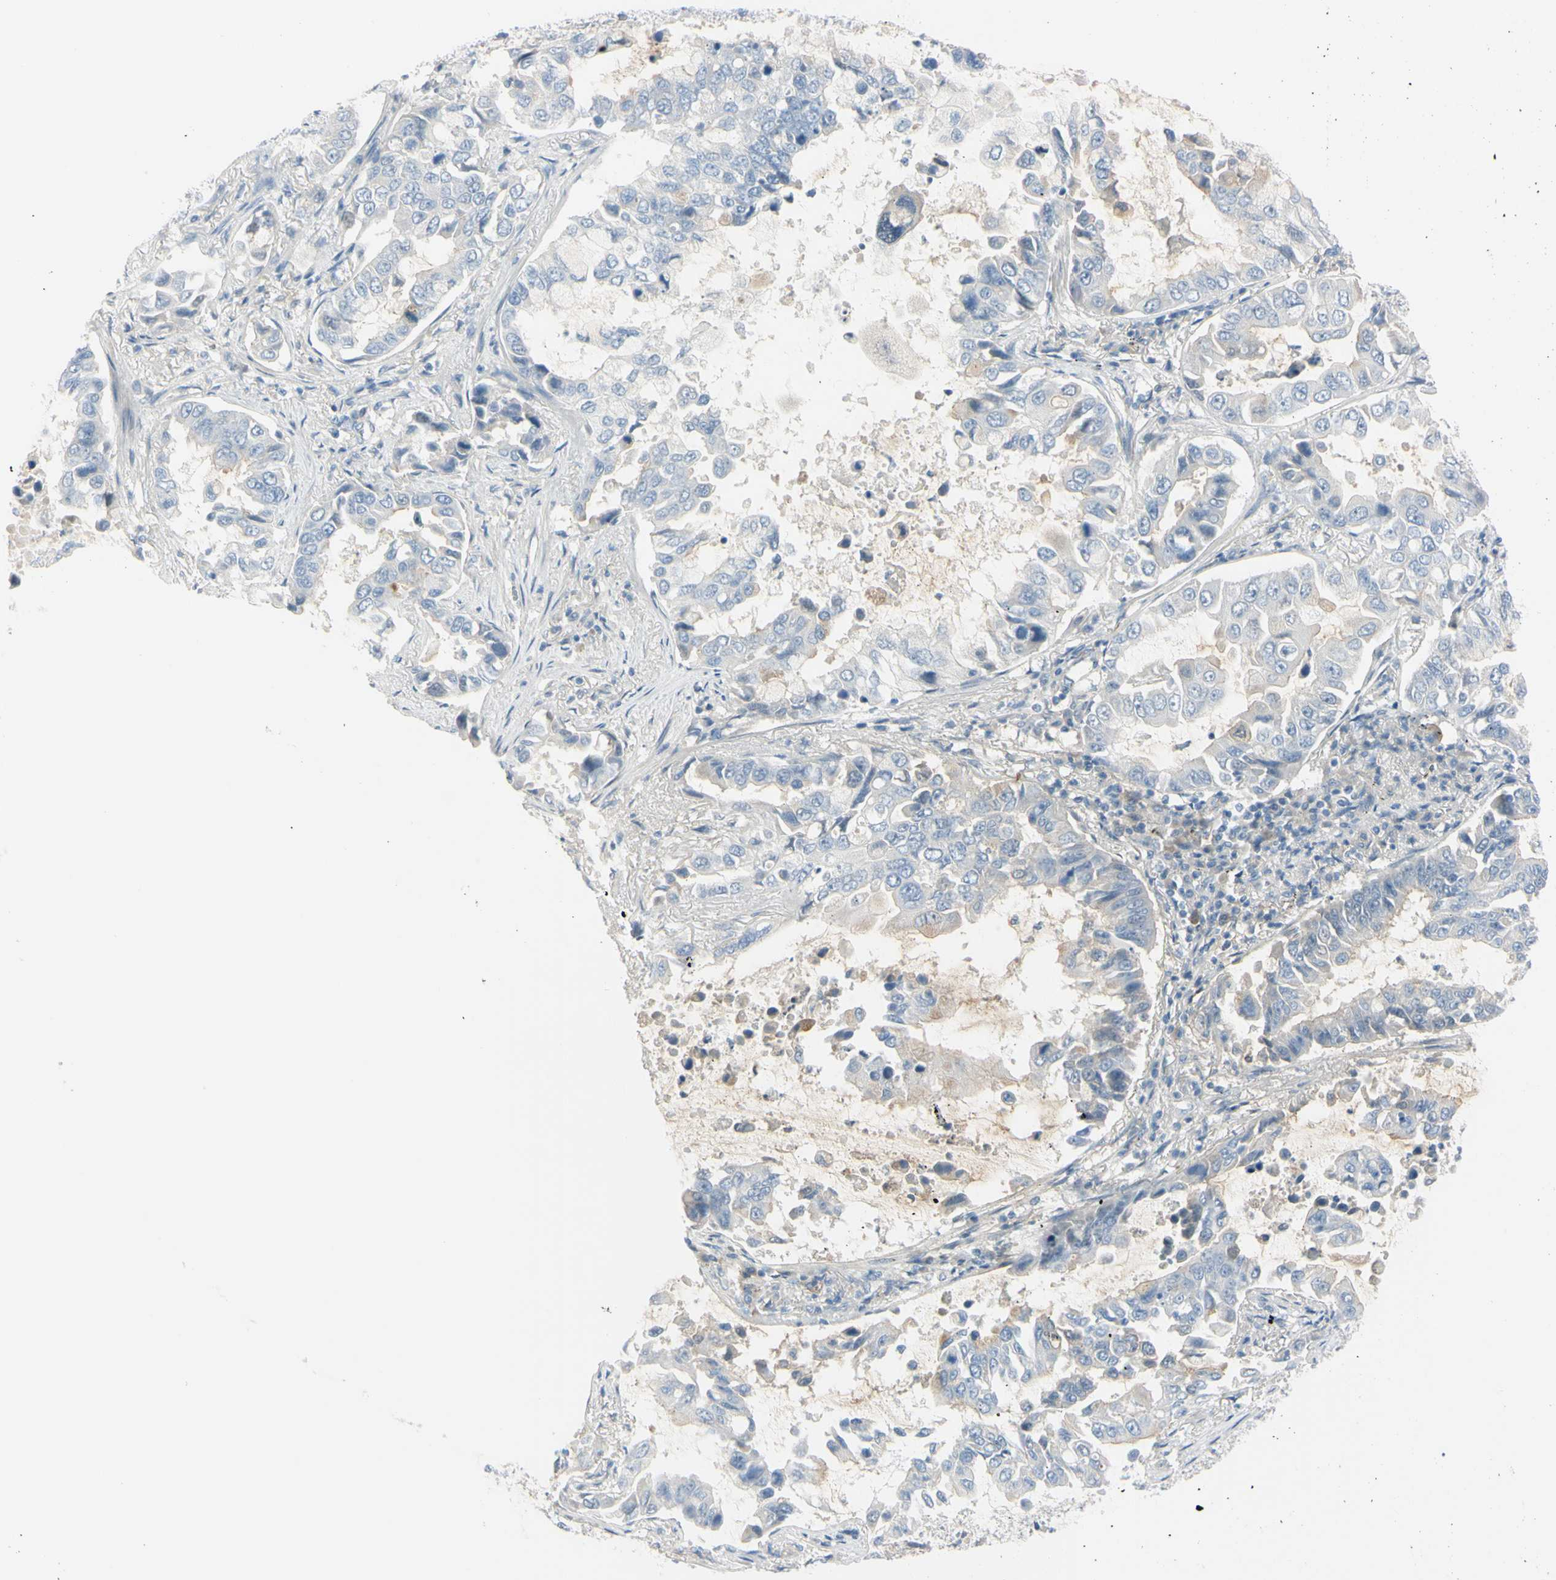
{"staining": {"intensity": "weak", "quantity": "<25%", "location": "cytoplasmic/membranous"}, "tissue": "lung cancer", "cell_type": "Tumor cells", "image_type": "cancer", "snomed": [{"axis": "morphology", "description": "Adenocarcinoma, NOS"}, {"axis": "topography", "description": "Lung"}], "caption": "DAB (3,3'-diaminobenzidine) immunohistochemical staining of human lung cancer (adenocarcinoma) exhibits no significant positivity in tumor cells. Nuclei are stained in blue.", "gene": "ASB9", "patient": {"sex": "male", "age": 64}}